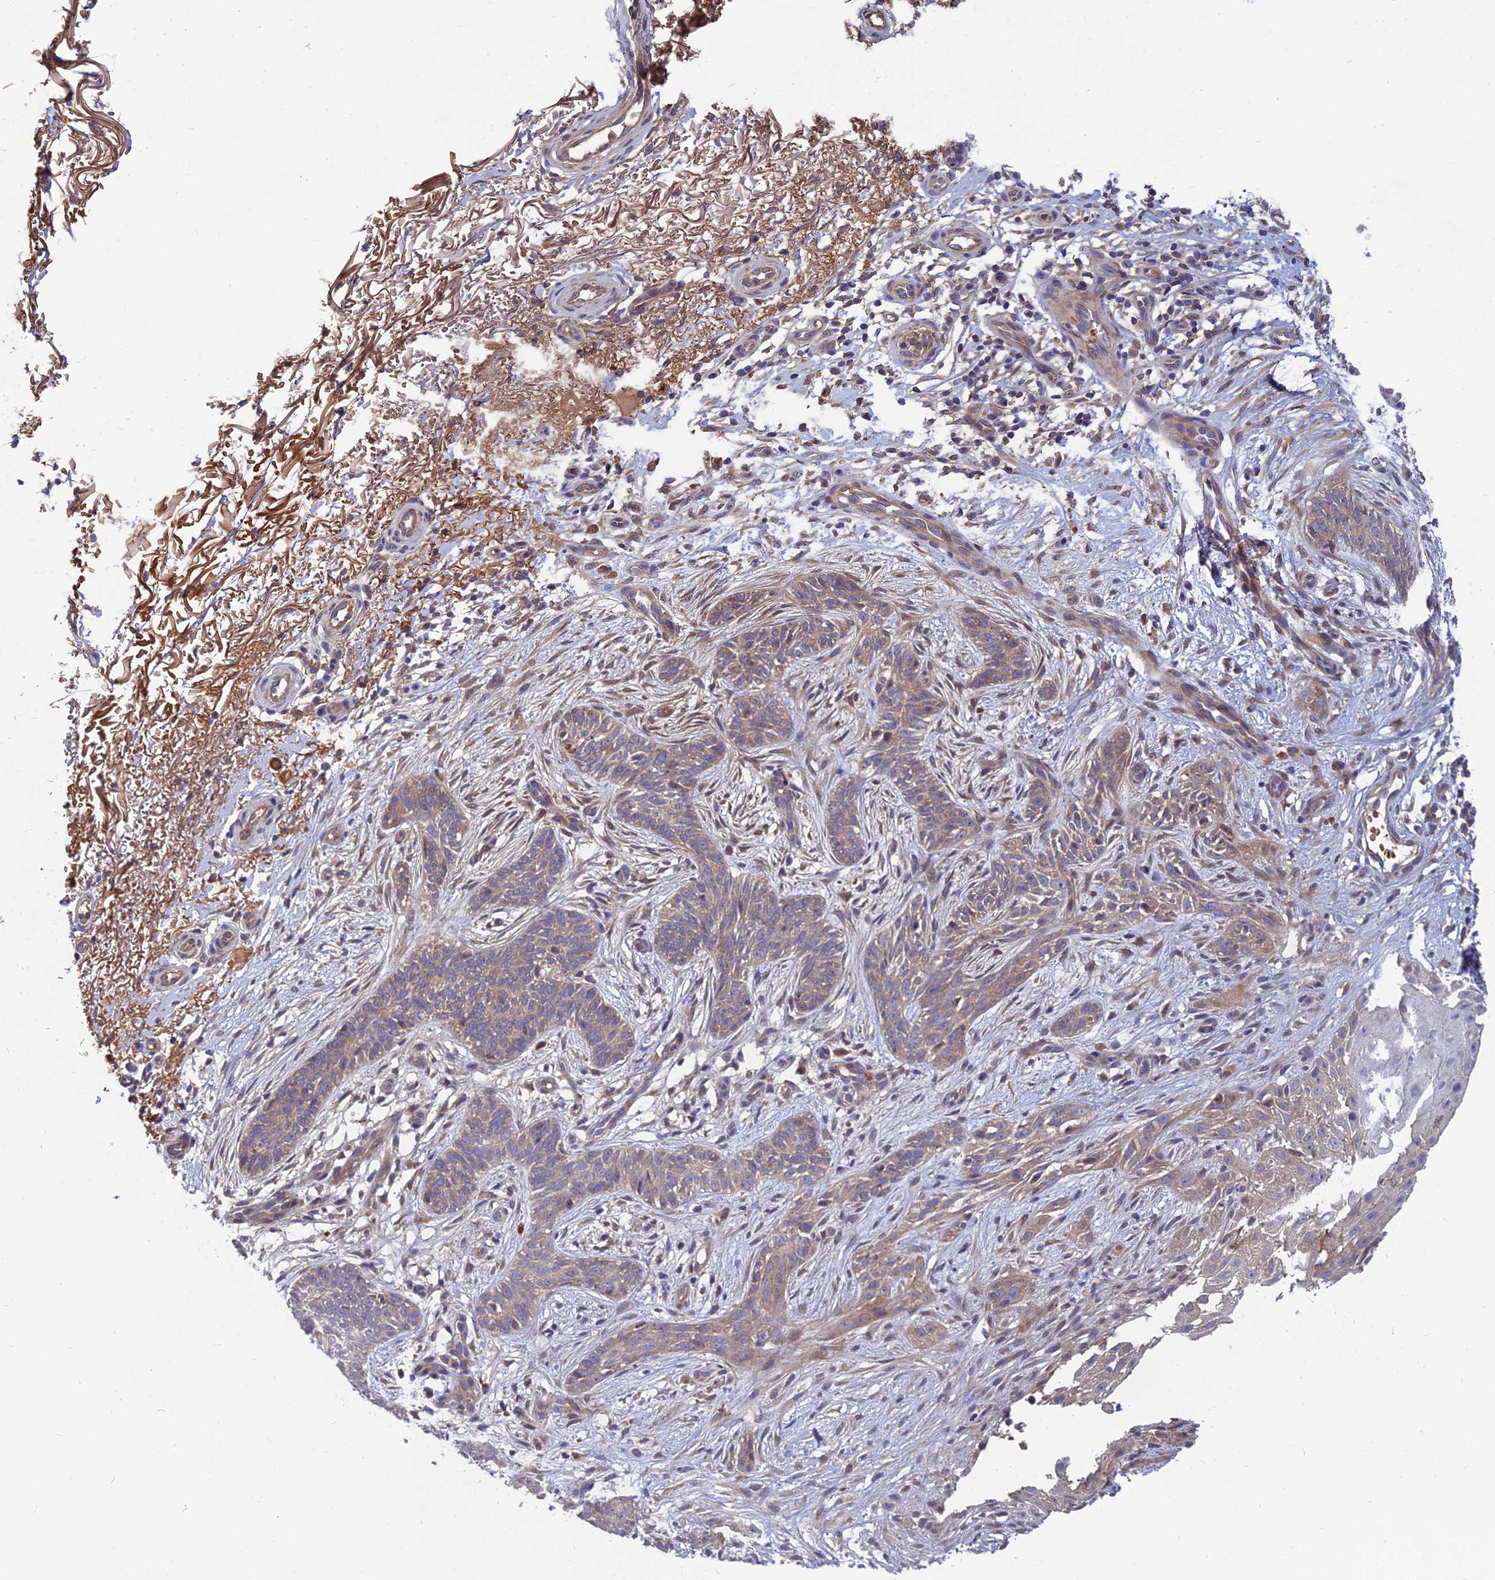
{"staining": {"intensity": "weak", "quantity": "25%-75%", "location": "cytoplasmic/membranous"}, "tissue": "skin cancer", "cell_type": "Tumor cells", "image_type": "cancer", "snomed": [{"axis": "morphology", "description": "Basal cell carcinoma"}, {"axis": "topography", "description": "Skin"}], "caption": "Skin cancer stained for a protein shows weak cytoplasmic/membranous positivity in tumor cells.", "gene": "FAM151B", "patient": {"sex": "female", "age": 82}}